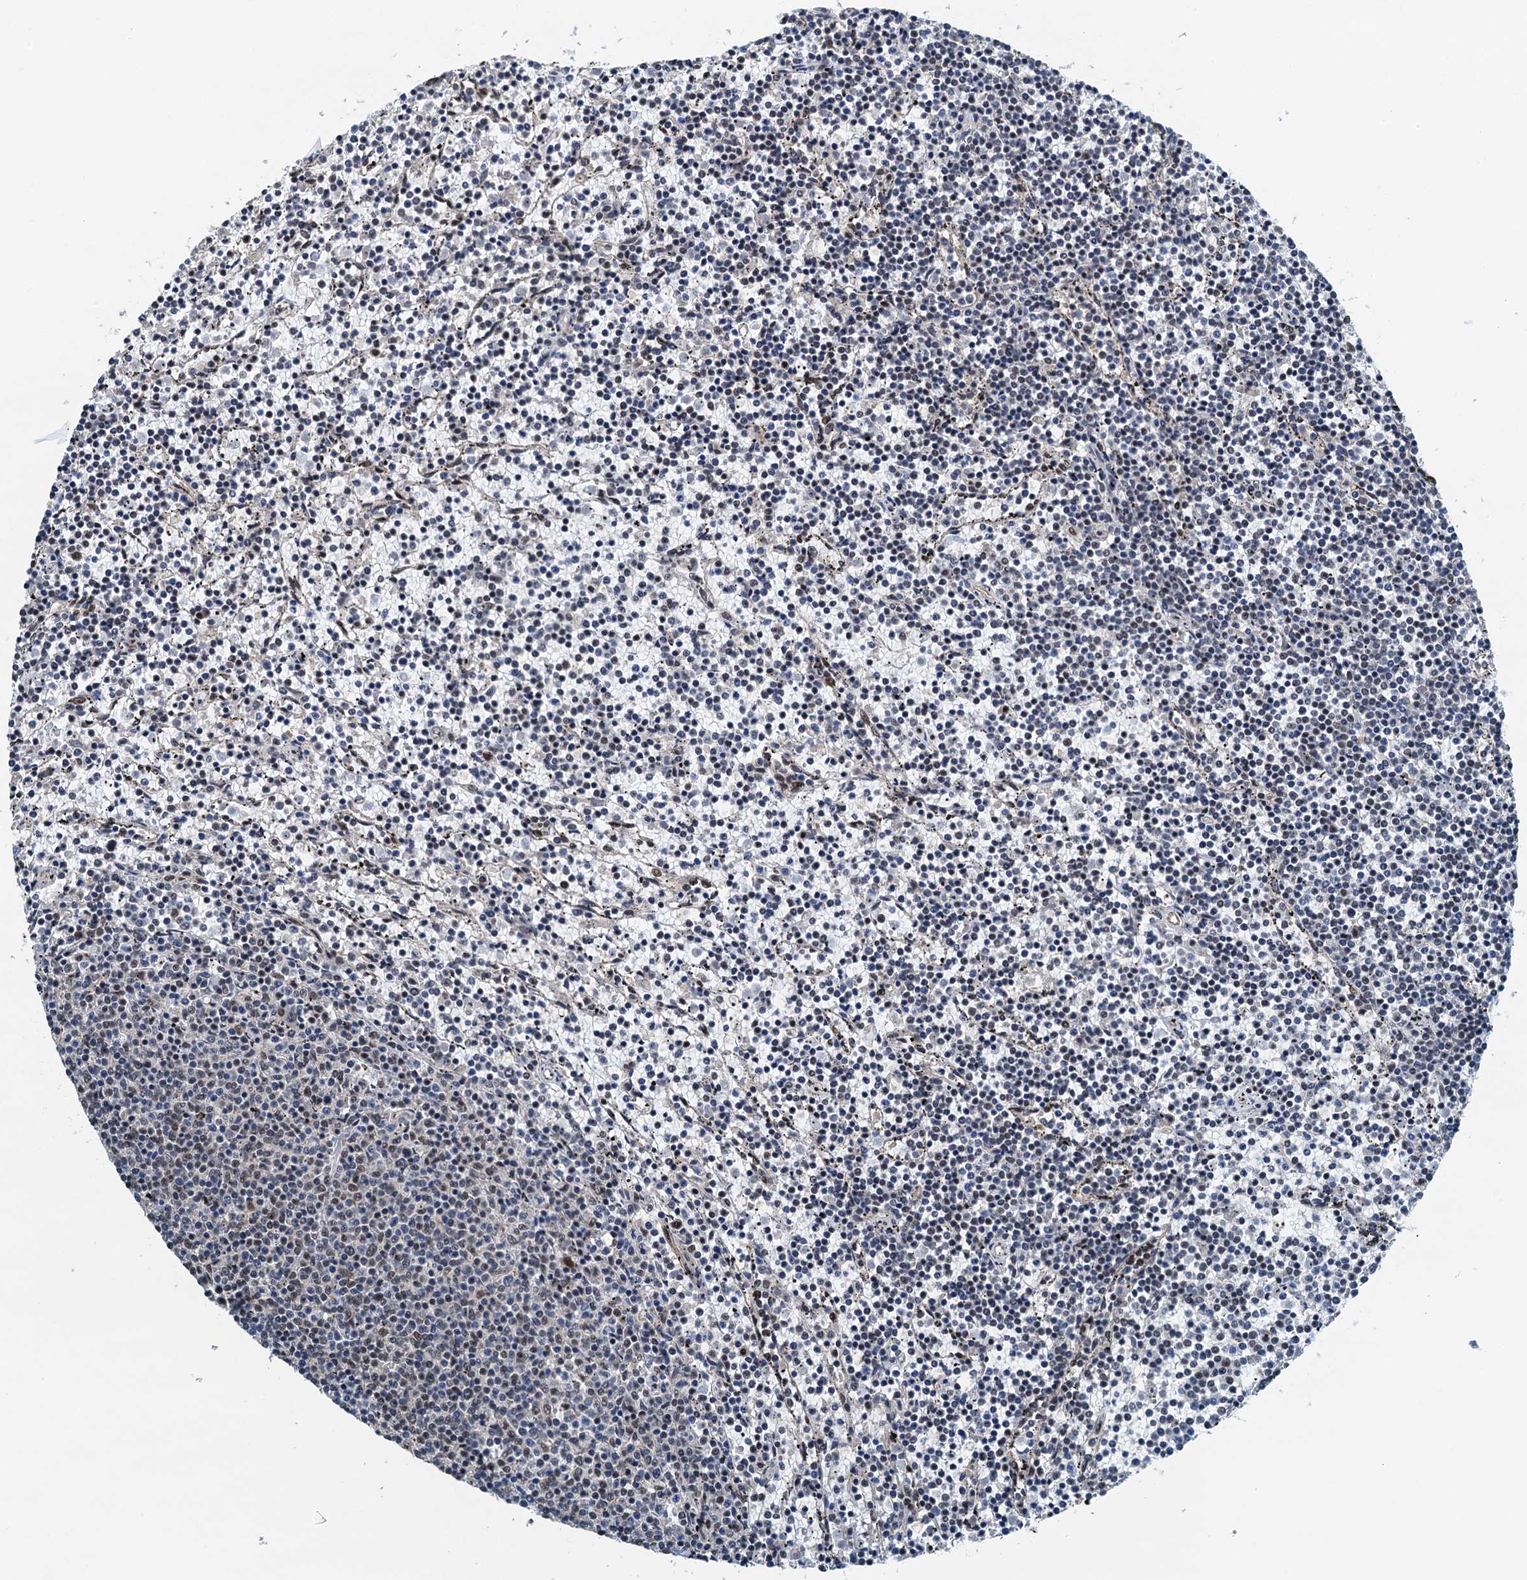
{"staining": {"intensity": "weak", "quantity": "25%-75%", "location": "nuclear"}, "tissue": "lymphoma", "cell_type": "Tumor cells", "image_type": "cancer", "snomed": [{"axis": "morphology", "description": "Malignant lymphoma, non-Hodgkin's type, Low grade"}, {"axis": "topography", "description": "Spleen"}], "caption": "About 25%-75% of tumor cells in human lymphoma exhibit weak nuclear protein expression as visualized by brown immunohistochemical staining.", "gene": "MTA3", "patient": {"sex": "female", "age": 50}}